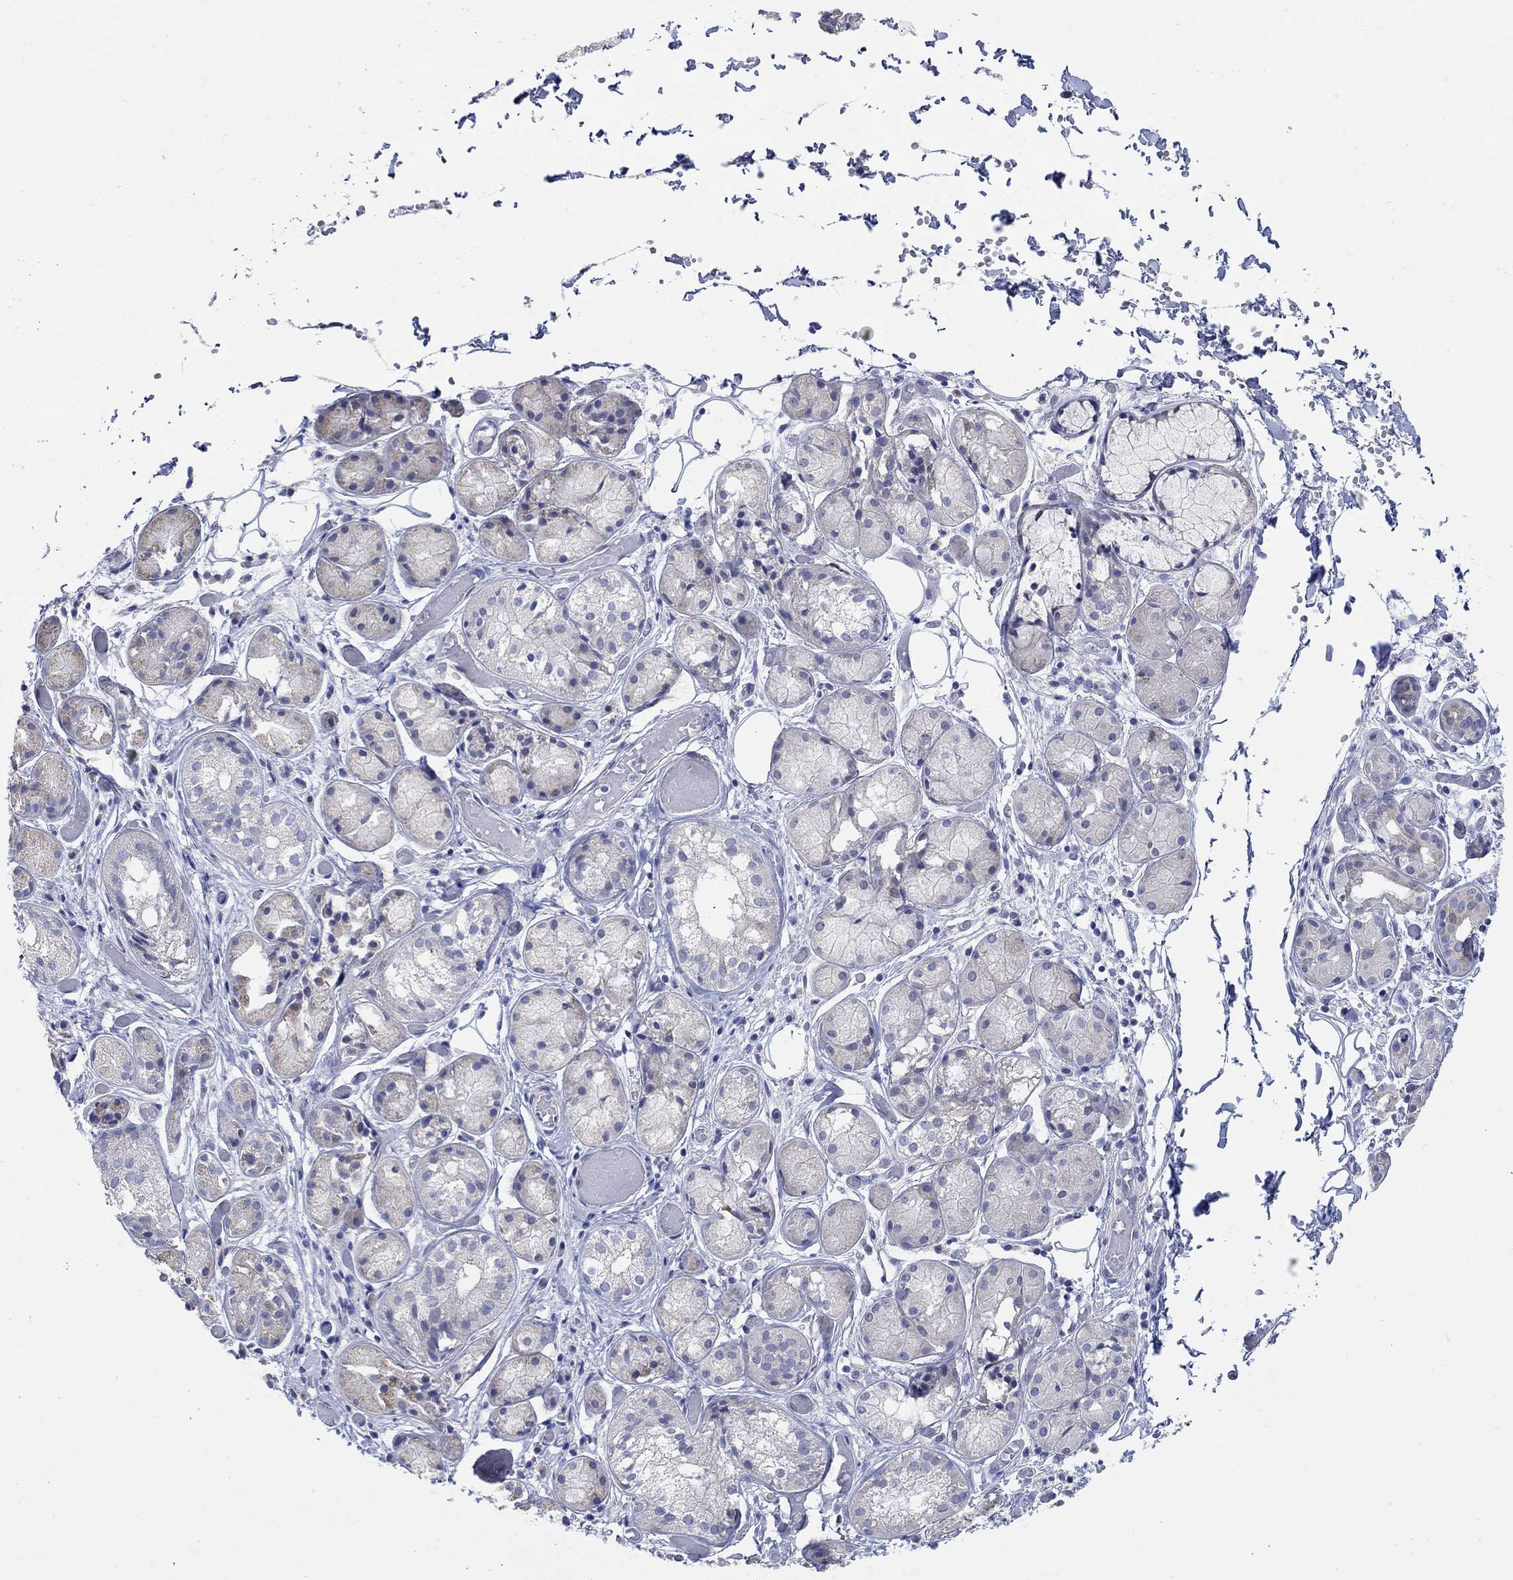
{"staining": {"intensity": "negative", "quantity": "none", "location": "none"}, "tissue": "salivary gland", "cell_type": "Glandular cells", "image_type": "normal", "snomed": [{"axis": "morphology", "description": "Normal tissue, NOS"}, {"axis": "topography", "description": "Salivary gland"}, {"axis": "topography", "description": "Peripheral nerve tissue"}], "caption": "IHC of normal human salivary gland exhibits no staining in glandular cells.", "gene": "KRT222", "patient": {"sex": "male", "age": 71}}